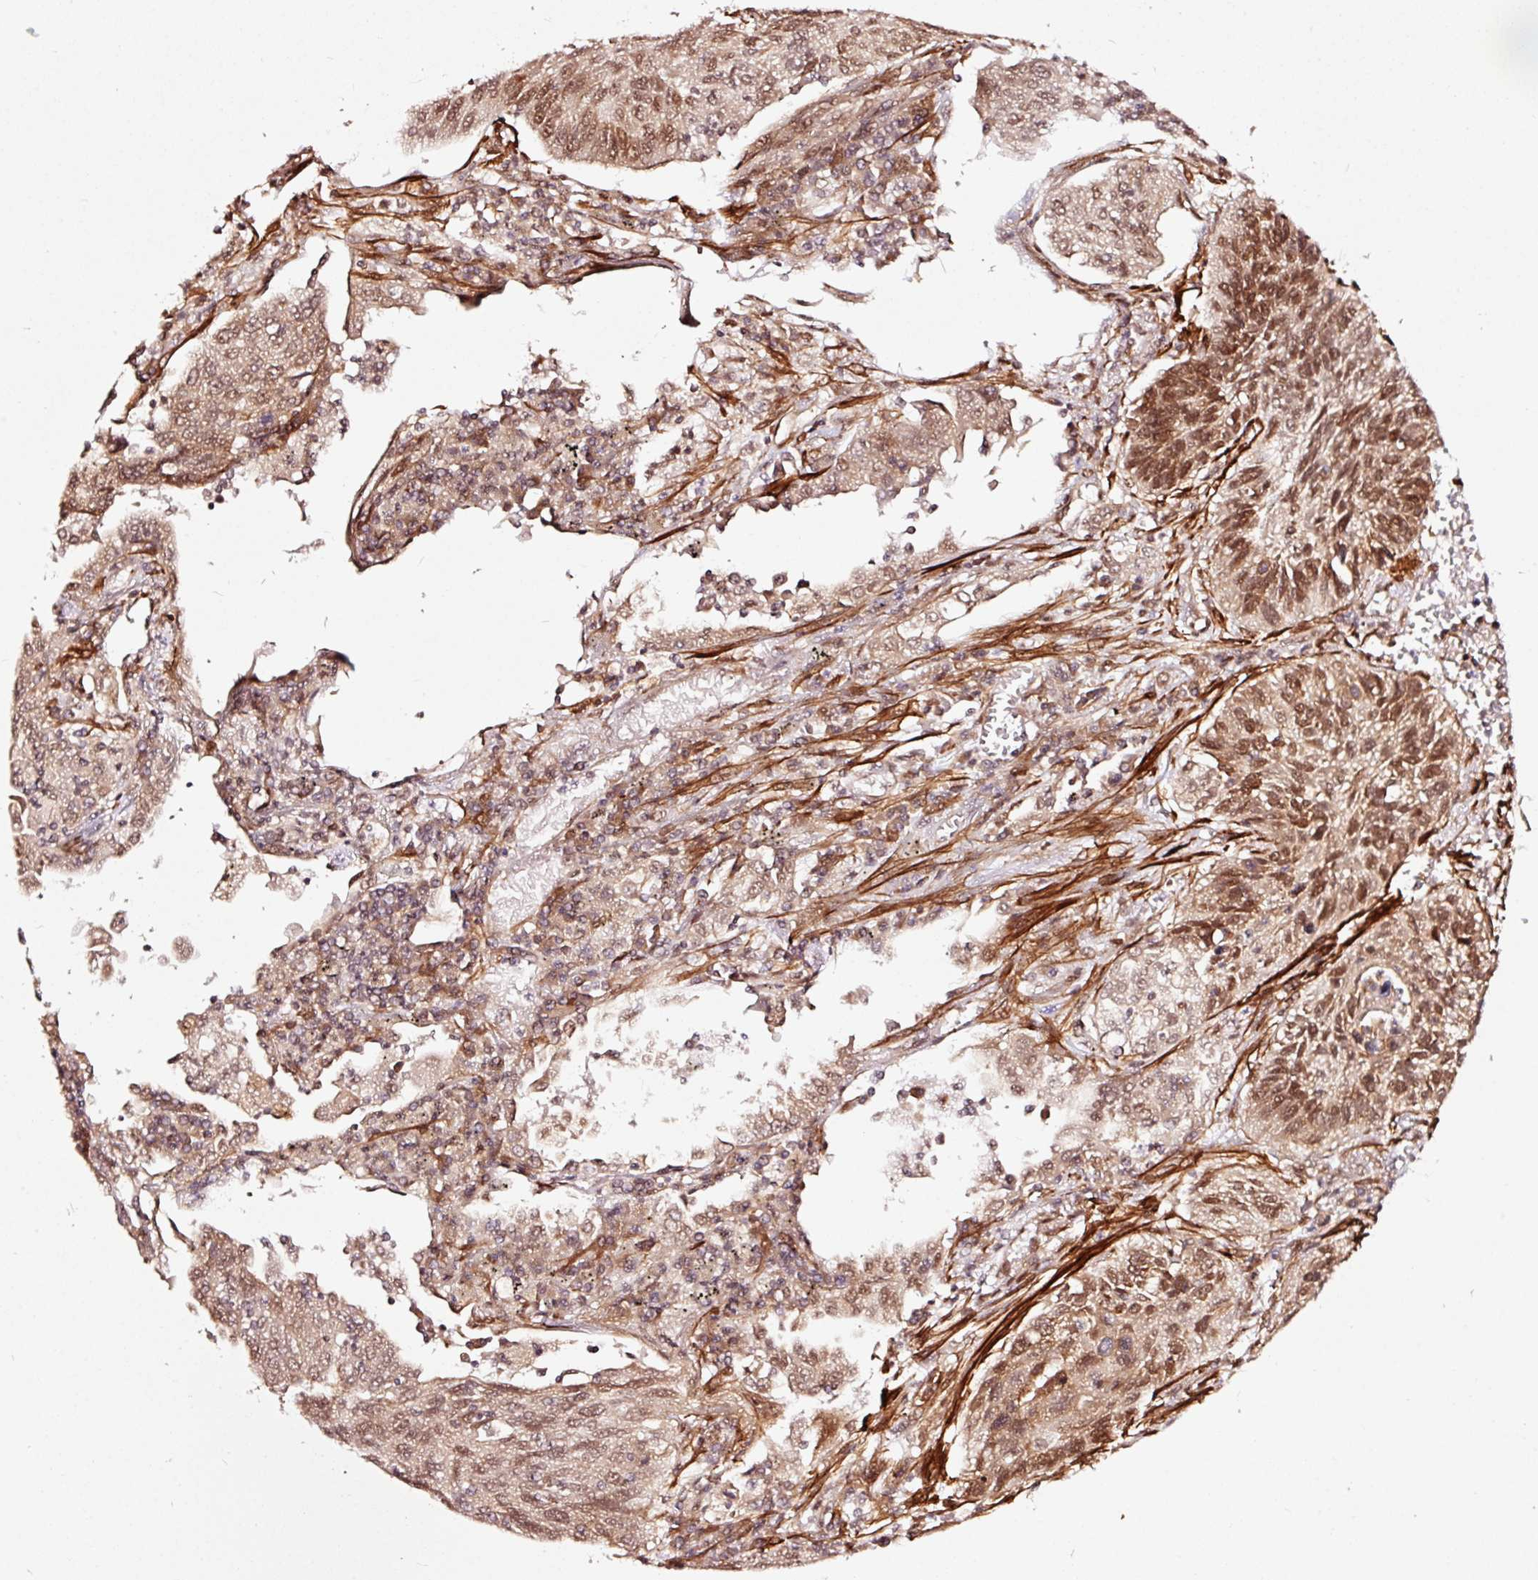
{"staining": {"intensity": "moderate", "quantity": ">75%", "location": "nuclear"}, "tissue": "lung cancer", "cell_type": "Tumor cells", "image_type": "cancer", "snomed": [{"axis": "morphology", "description": "Squamous cell carcinoma, NOS"}, {"axis": "topography", "description": "Lung"}], "caption": "This is a histology image of immunohistochemistry (IHC) staining of lung squamous cell carcinoma, which shows moderate staining in the nuclear of tumor cells.", "gene": "TPM1", "patient": {"sex": "female", "age": 66}}